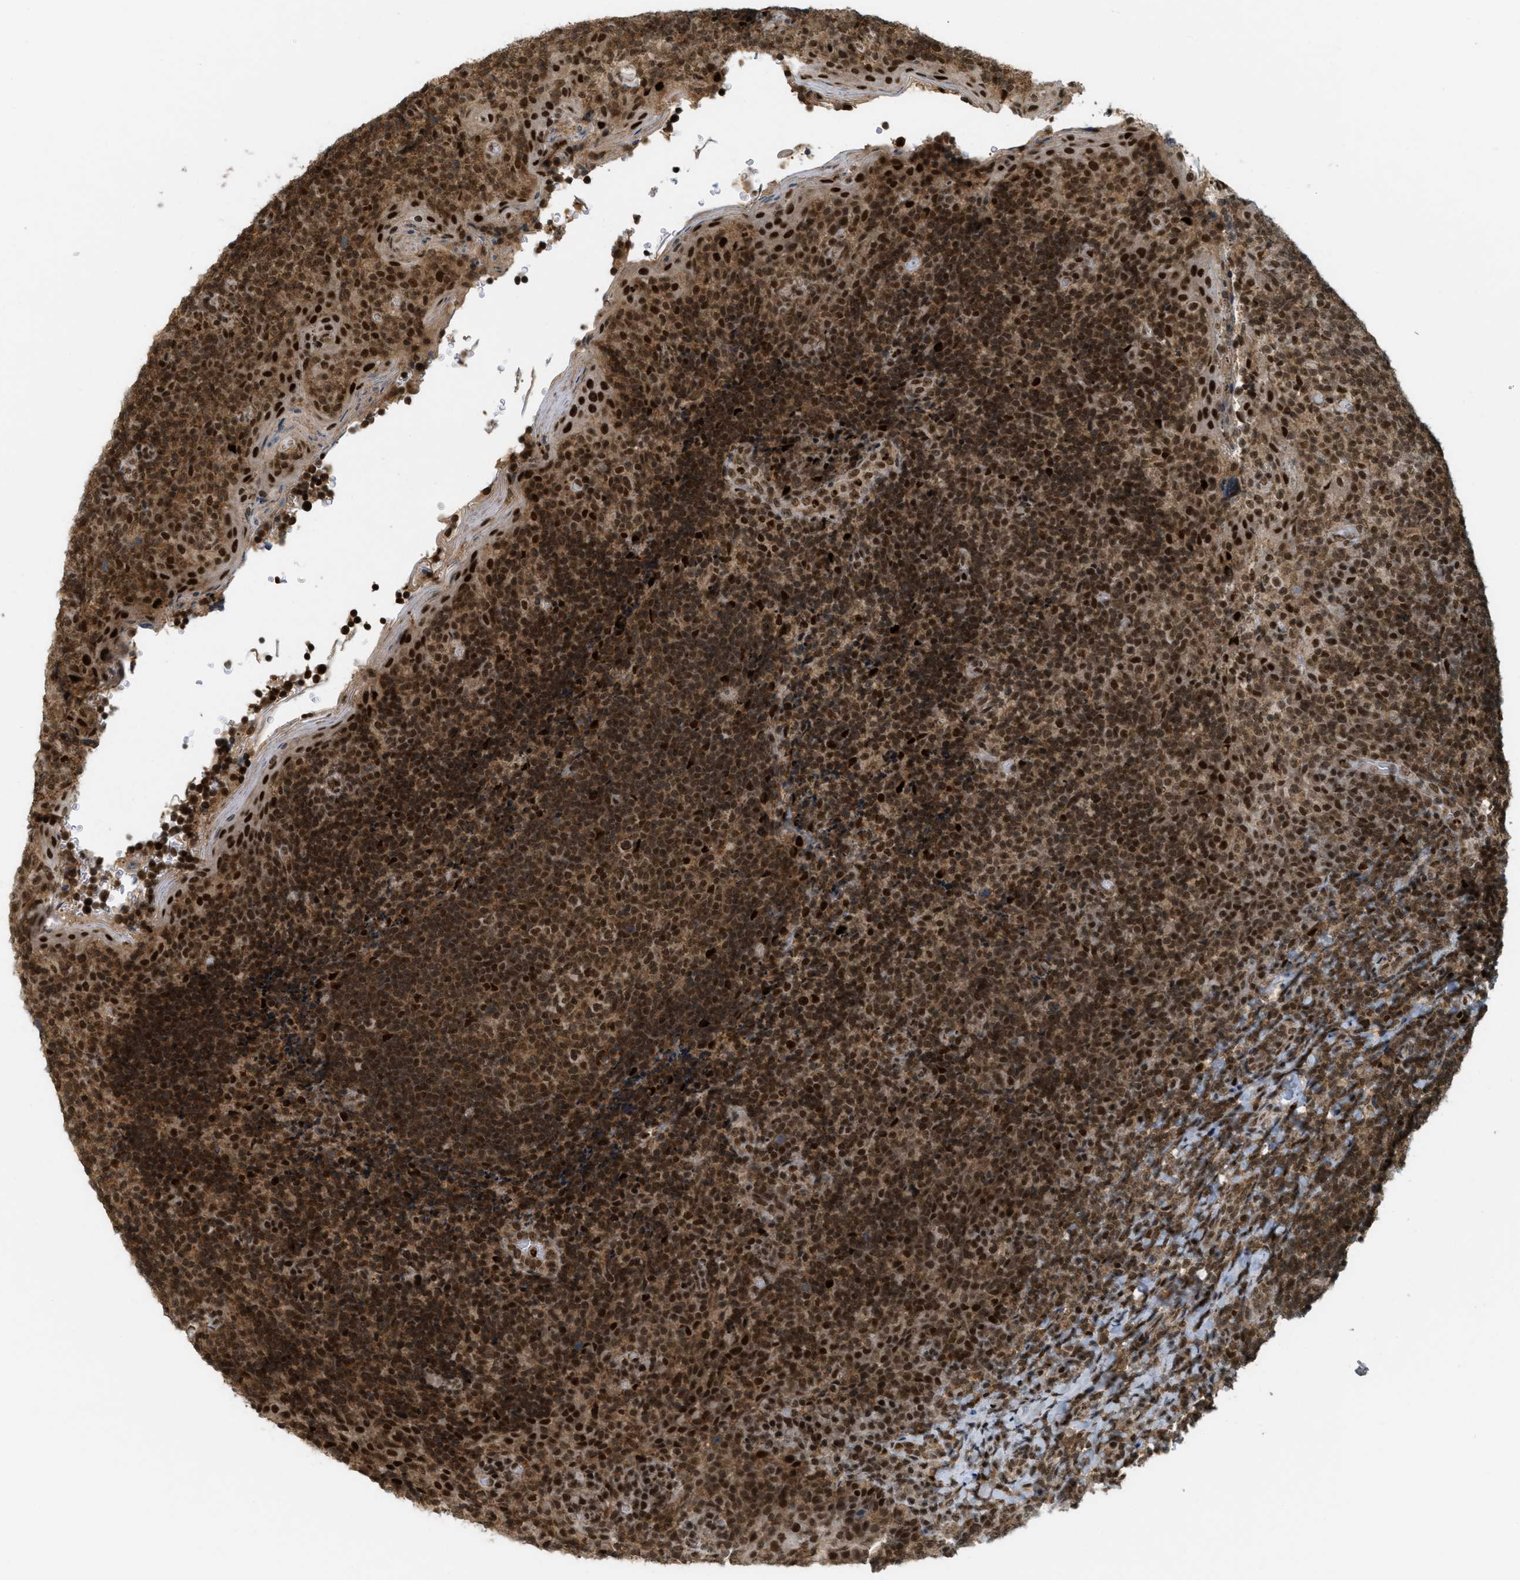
{"staining": {"intensity": "strong", "quantity": ">75%", "location": "cytoplasmic/membranous,nuclear"}, "tissue": "tonsil", "cell_type": "Germinal center cells", "image_type": "normal", "snomed": [{"axis": "morphology", "description": "Normal tissue, NOS"}, {"axis": "topography", "description": "Tonsil"}], "caption": "This micrograph reveals immunohistochemistry (IHC) staining of benign human tonsil, with high strong cytoplasmic/membranous,nuclear positivity in about >75% of germinal center cells.", "gene": "TLK1", "patient": {"sex": "male", "age": 17}}